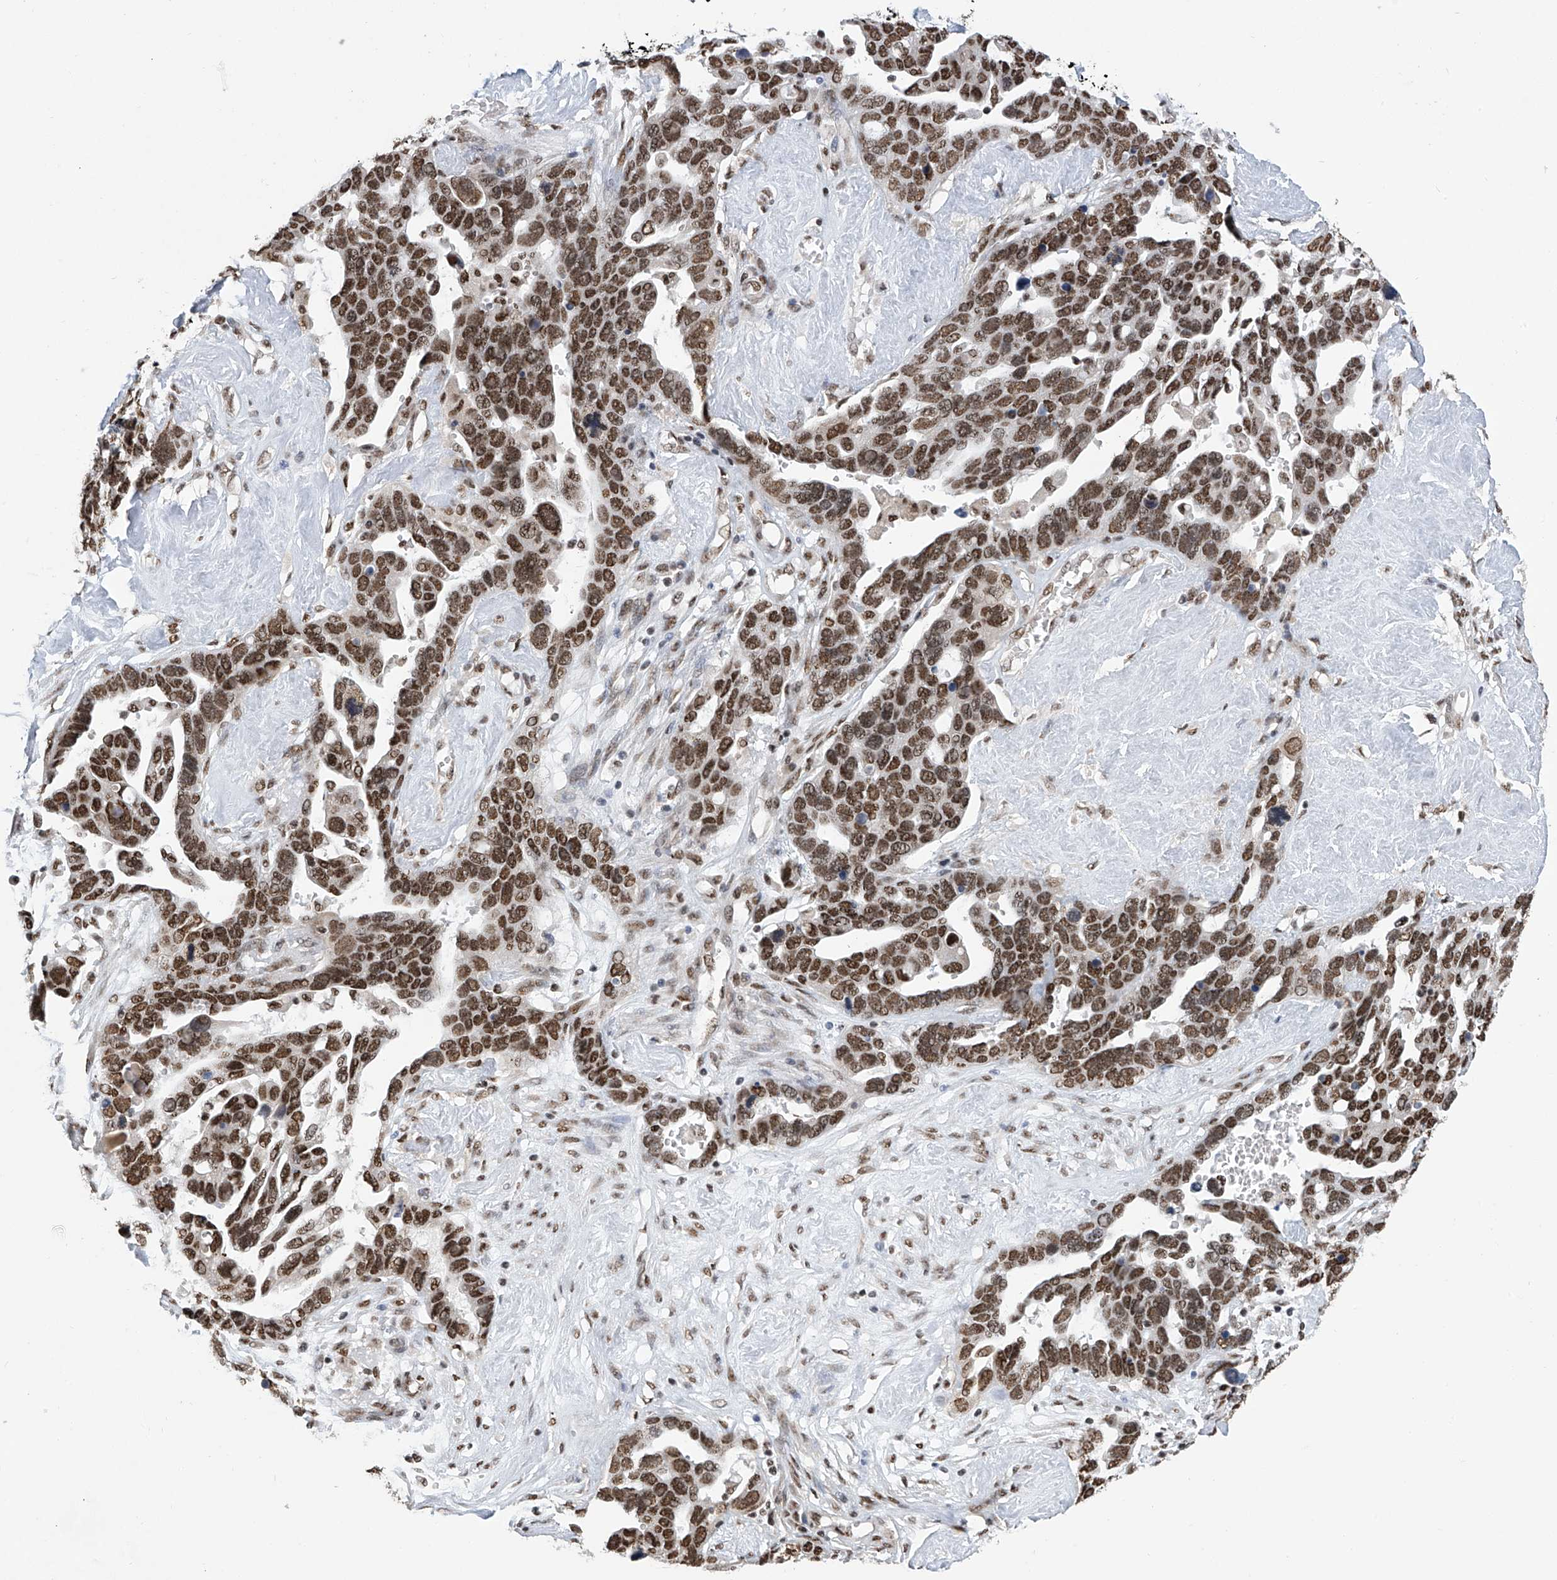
{"staining": {"intensity": "strong", "quantity": ">75%", "location": "nuclear"}, "tissue": "ovarian cancer", "cell_type": "Tumor cells", "image_type": "cancer", "snomed": [{"axis": "morphology", "description": "Cystadenocarcinoma, serous, NOS"}, {"axis": "topography", "description": "Ovary"}], "caption": "A high-resolution micrograph shows immunohistochemistry (IHC) staining of ovarian cancer (serous cystadenocarcinoma), which reveals strong nuclear staining in approximately >75% of tumor cells.", "gene": "APLF", "patient": {"sex": "female", "age": 54}}